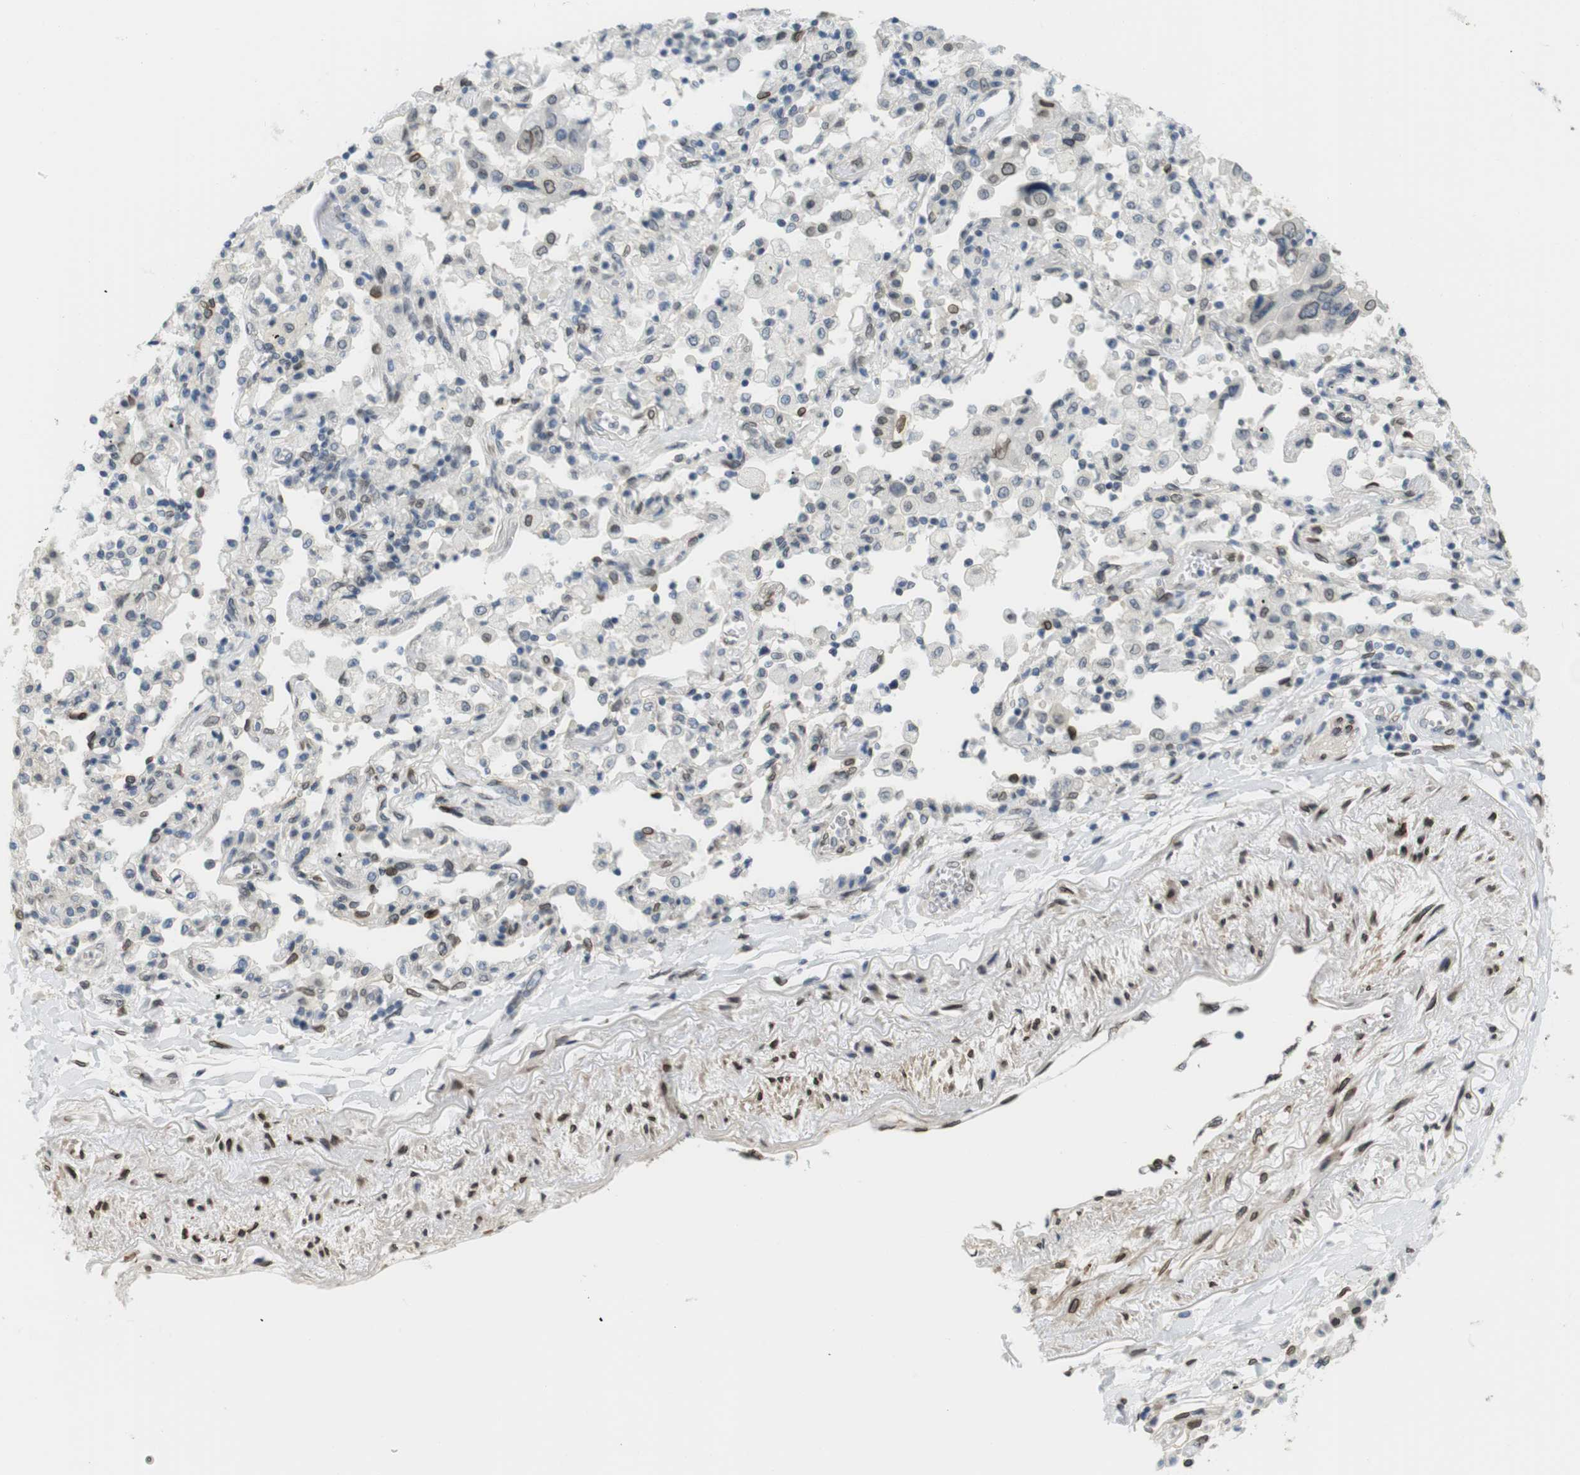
{"staining": {"intensity": "moderate", "quantity": "<25%", "location": "cytoplasmic/membranous,nuclear"}, "tissue": "lung cancer", "cell_type": "Tumor cells", "image_type": "cancer", "snomed": [{"axis": "morphology", "description": "Adenocarcinoma, NOS"}, {"axis": "topography", "description": "Lung"}], "caption": "Human lung cancer (adenocarcinoma) stained for a protein (brown) displays moderate cytoplasmic/membranous and nuclear positive staining in approximately <25% of tumor cells.", "gene": "ARL6IP6", "patient": {"sex": "female", "age": 65}}